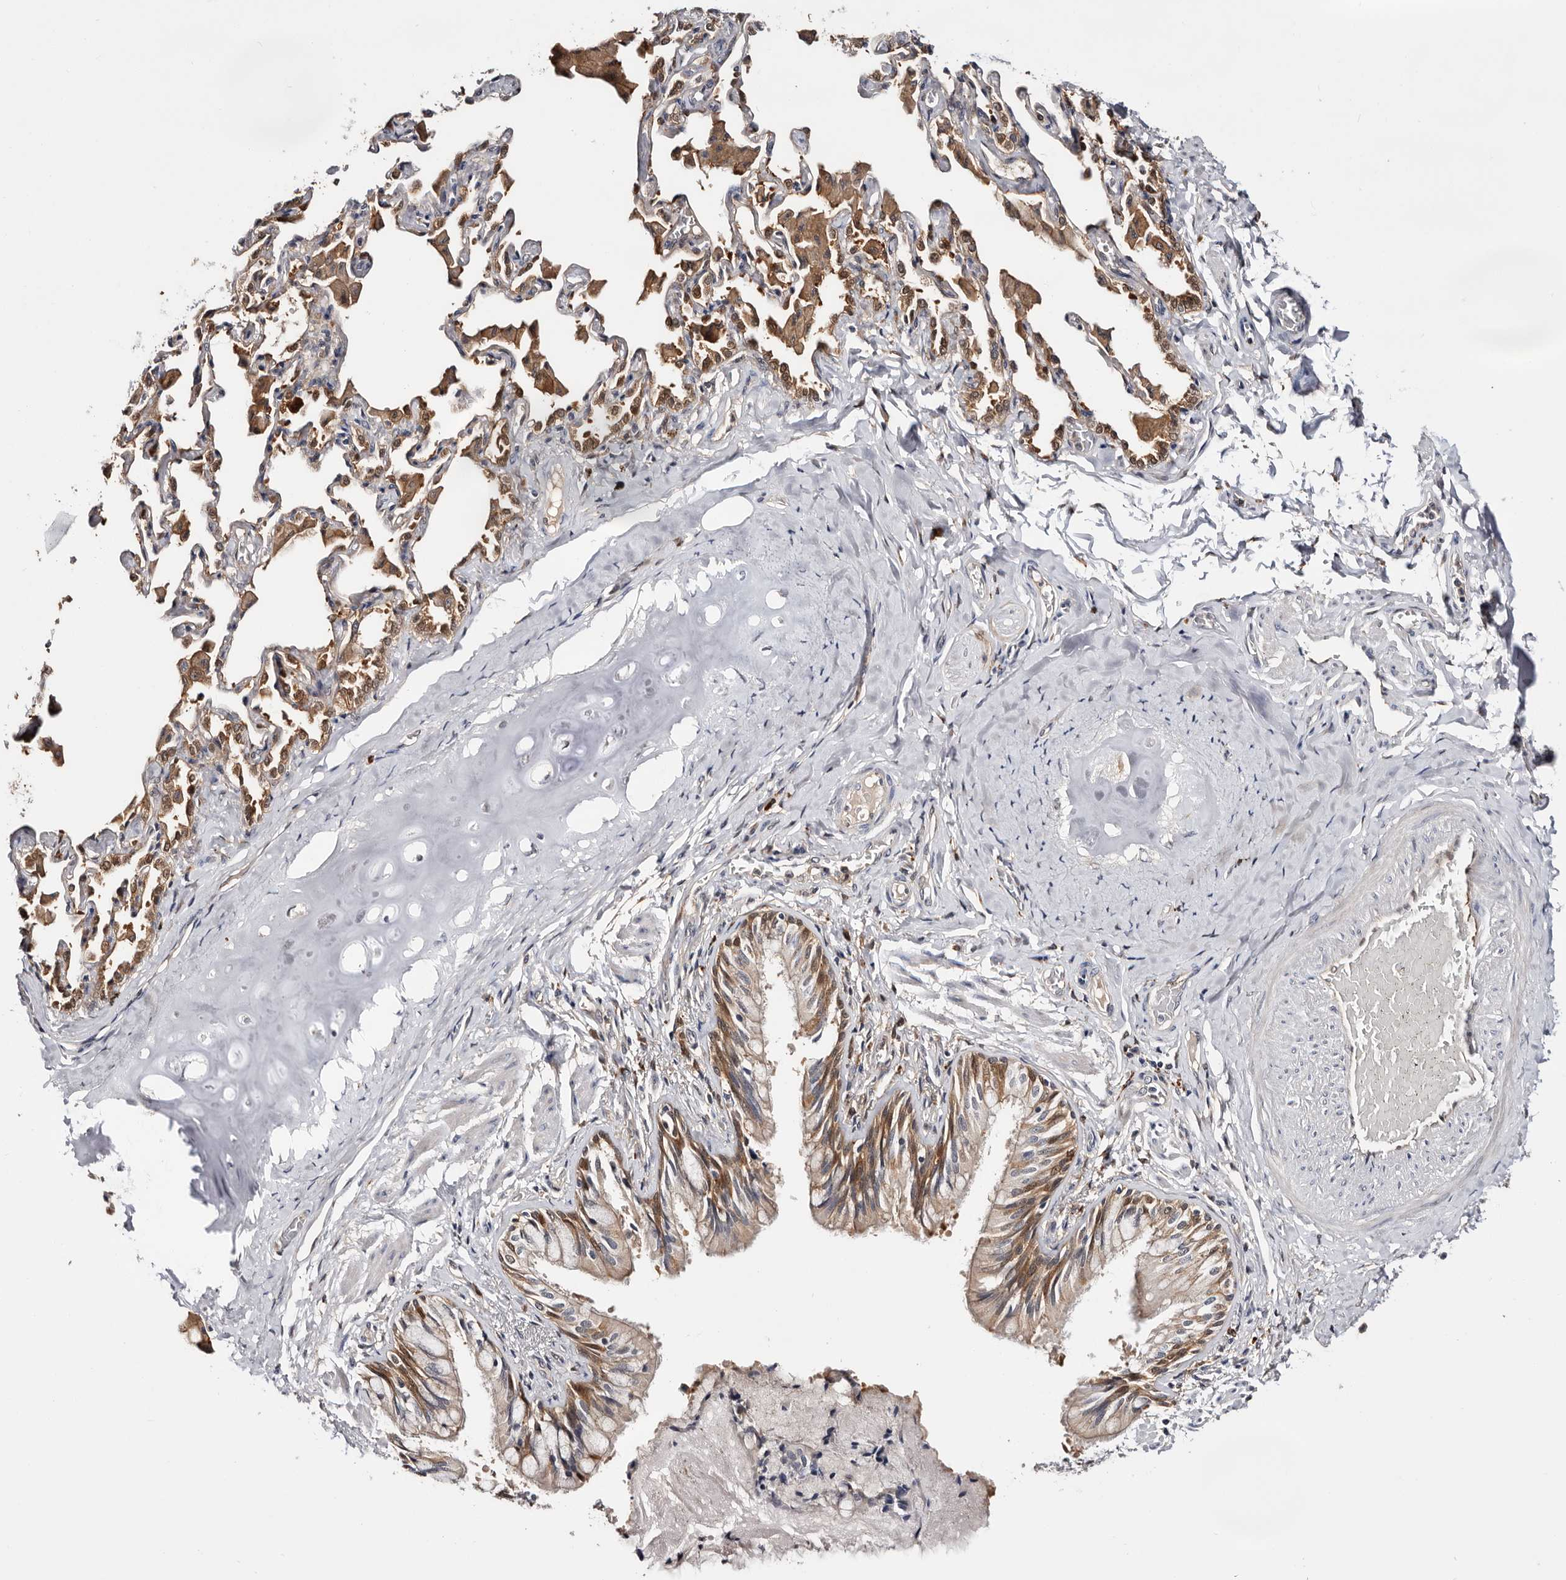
{"staining": {"intensity": "moderate", "quantity": ">75%", "location": "cytoplasmic/membranous,nuclear"}, "tissue": "bronchus", "cell_type": "Respiratory epithelial cells", "image_type": "normal", "snomed": [{"axis": "morphology", "description": "Normal tissue, NOS"}, {"axis": "morphology", "description": "Inflammation, NOS"}, {"axis": "topography", "description": "Lung"}], "caption": "Human bronchus stained for a protein (brown) shows moderate cytoplasmic/membranous,nuclear positive positivity in approximately >75% of respiratory epithelial cells.", "gene": "TP53I3", "patient": {"sex": "female", "age": 46}}